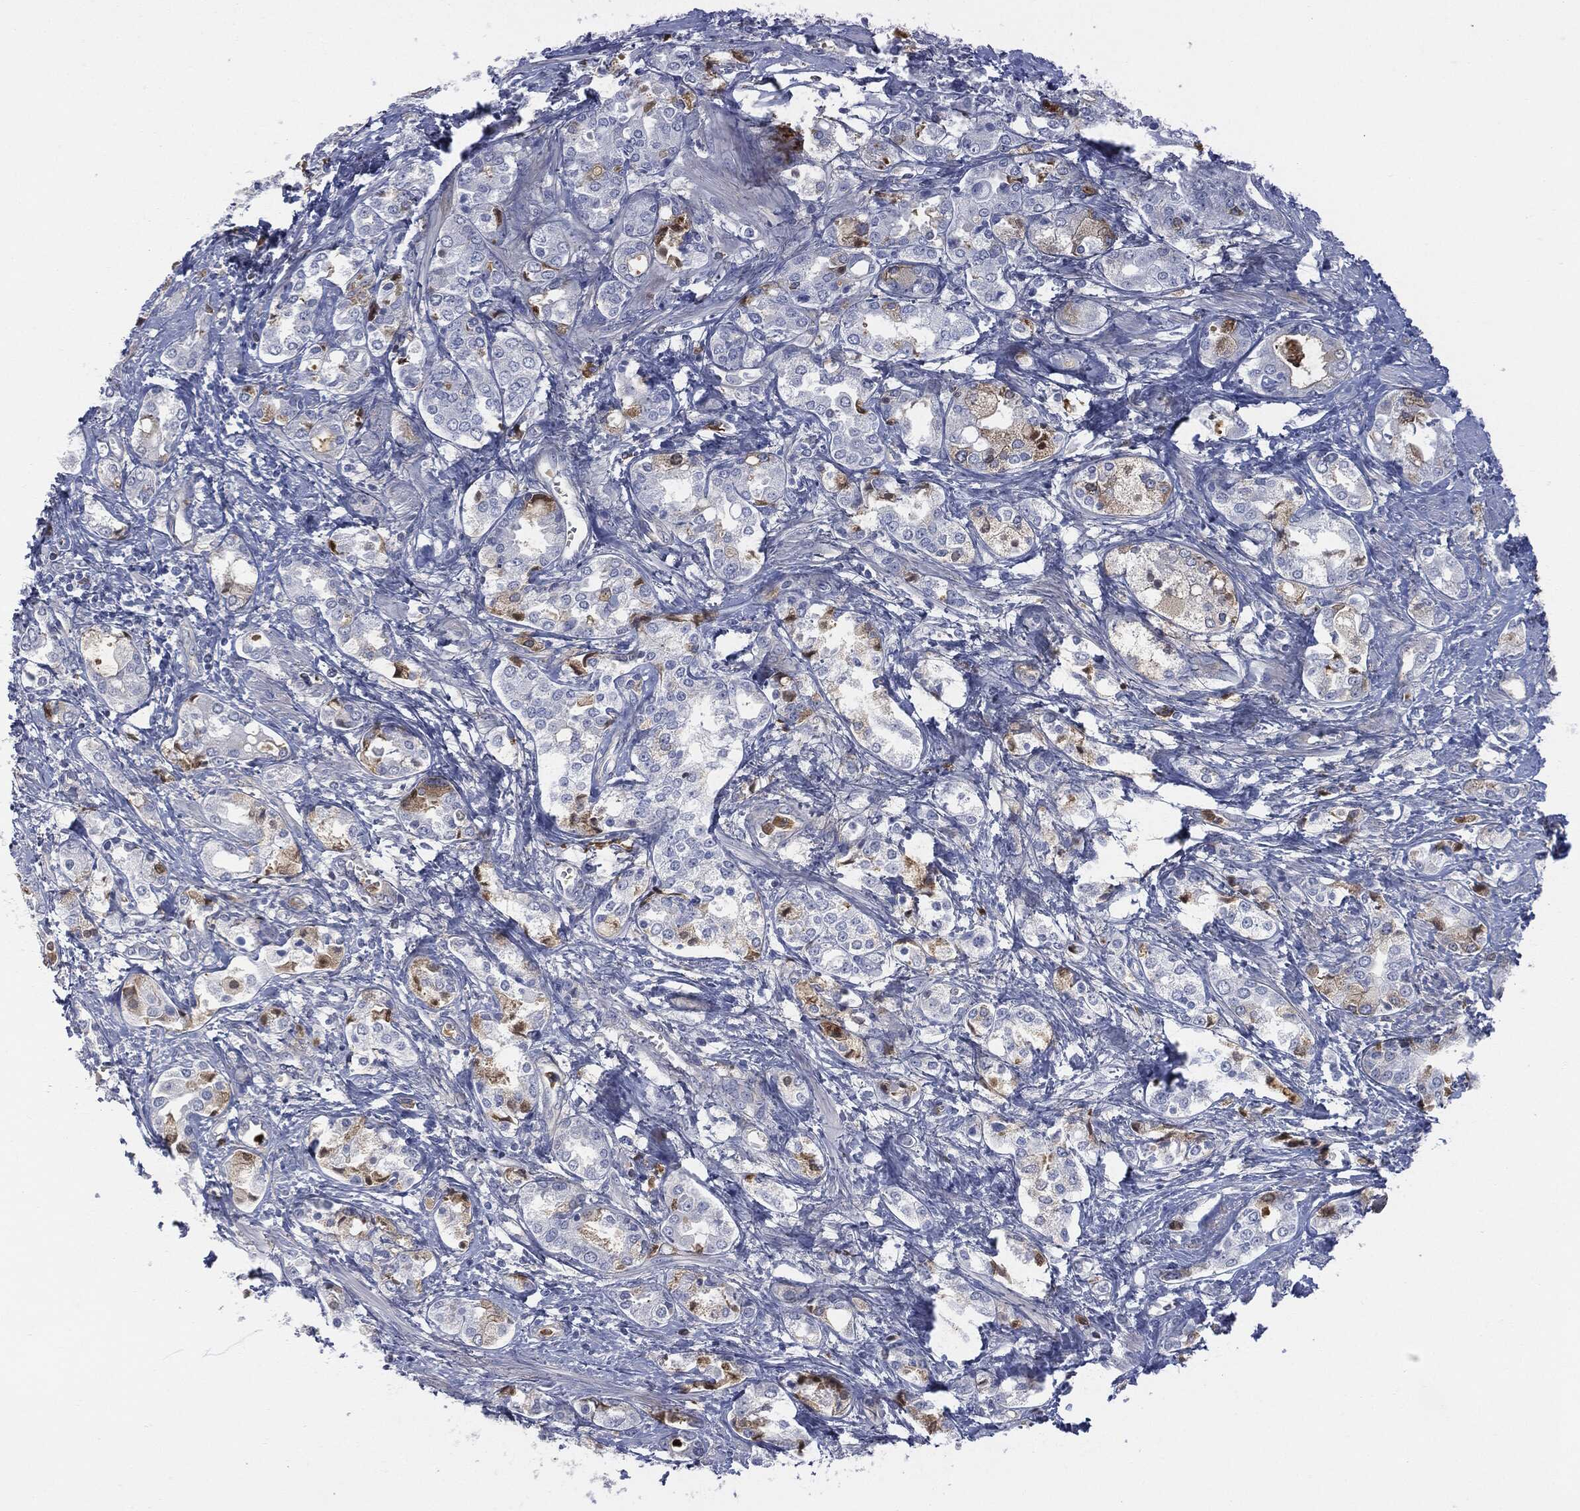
{"staining": {"intensity": "negative", "quantity": "none", "location": "none"}, "tissue": "prostate cancer", "cell_type": "Tumor cells", "image_type": "cancer", "snomed": [{"axis": "morphology", "description": "Adenocarcinoma, NOS"}, {"axis": "topography", "description": "Prostate and seminal vesicle, NOS"}, {"axis": "topography", "description": "Prostate"}], "caption": "Immunohistochemistry (IHC) histopathology image of neoplastic tissue: human prostate cancer stained with DAB exhibits no significant protein staining in tumor cells.", "gene": "BTK", "patient": {"sex": "male", "age": 62}}